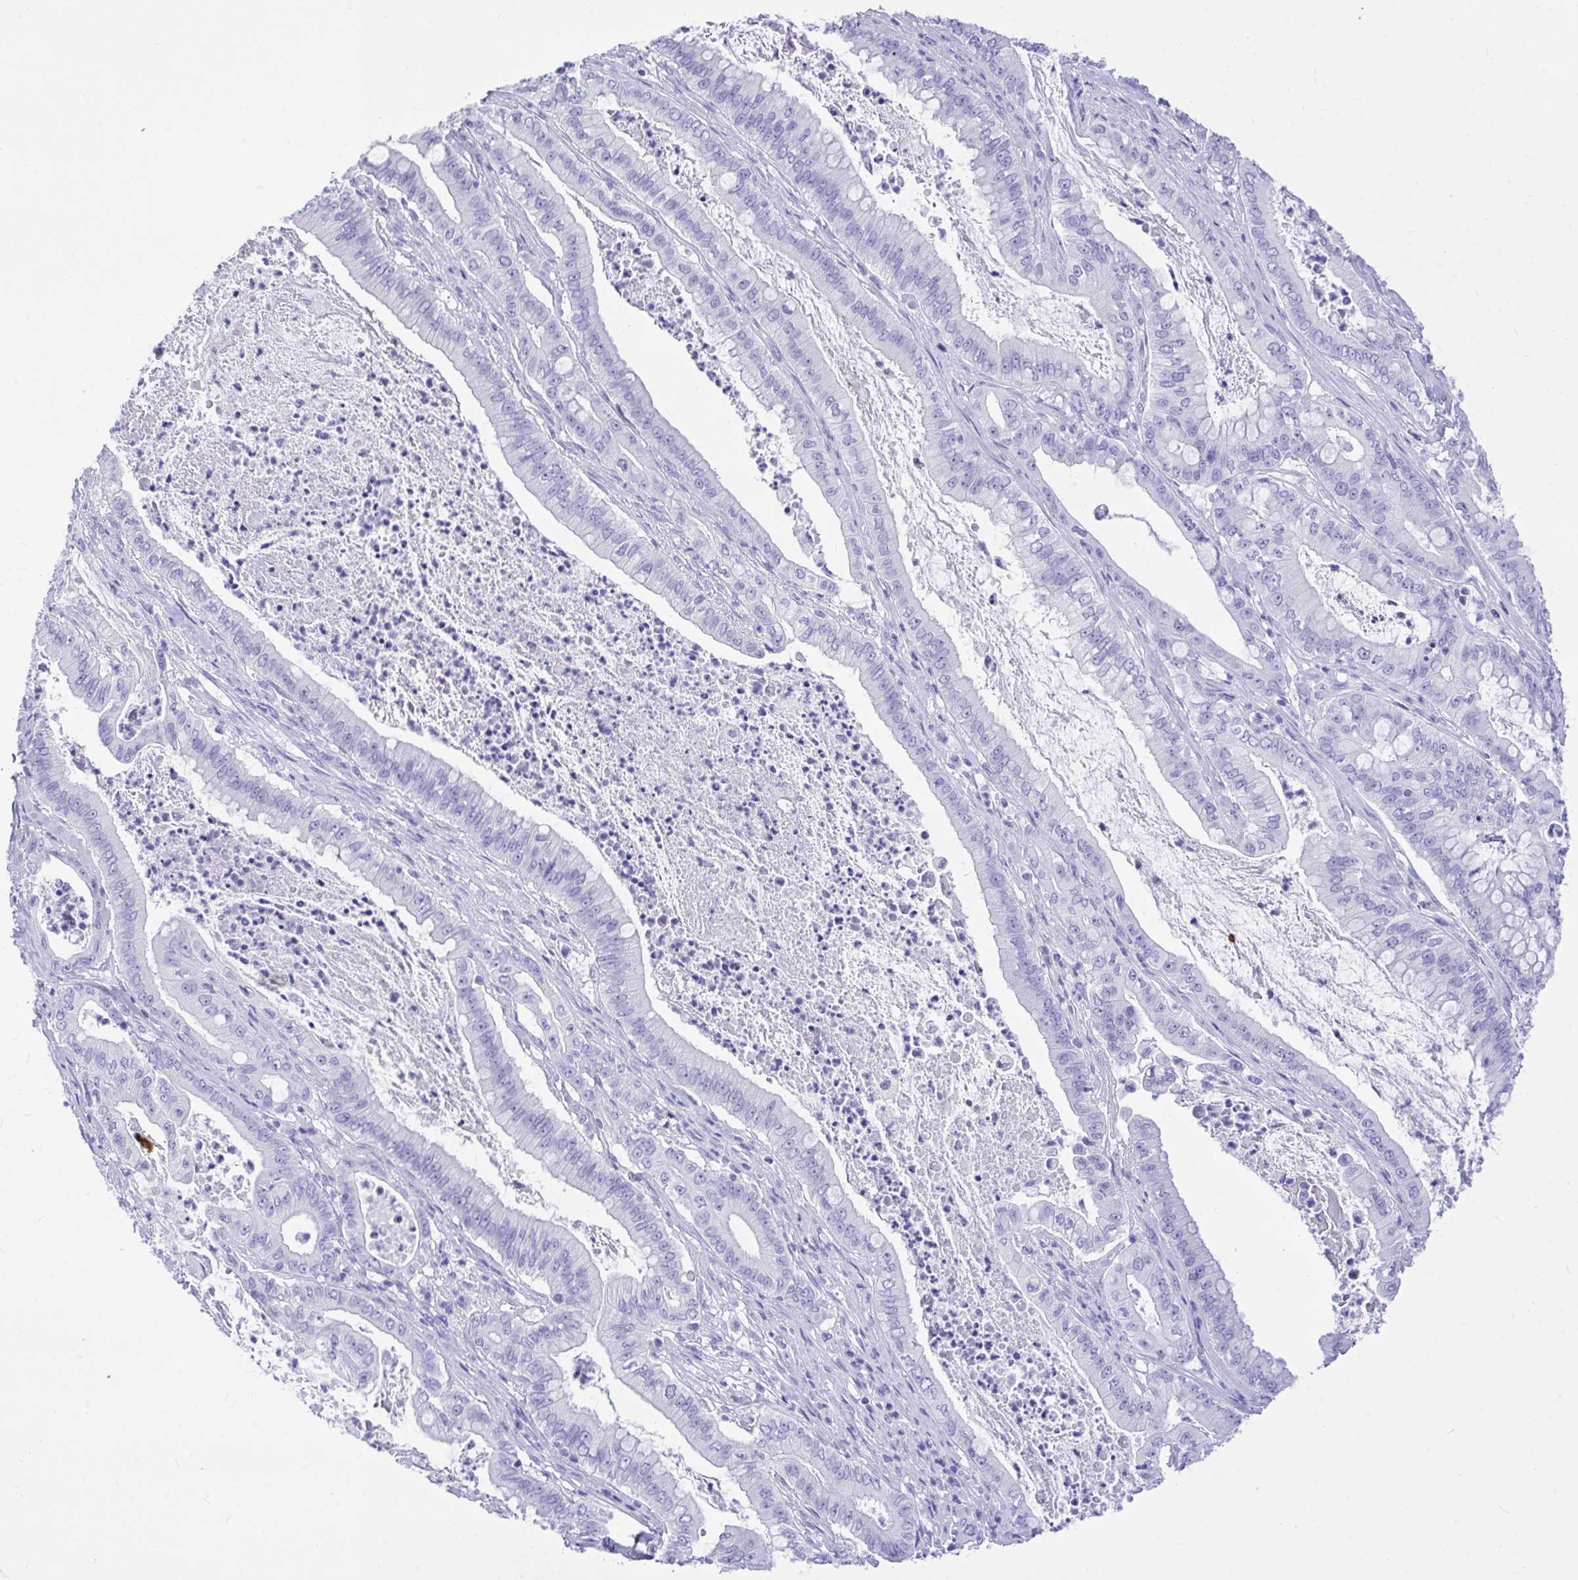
{"staining": {"intensity": "negative", "quantity": "none", "location": "none"}, "tissue": "pancreatic cancer", "cell_type": "Tumor cells", "image_type": "cancer", "snomed": [{"axis": "morphology", "description": "Adenocarcinoma, NOS"}, {"axis": "topography", "description": "Pancreas"}], "caption": "This image is of pancreatic adenocarcinoma stained with immunohistochemistry (IHC) to label a protein in brown with the nuclei are counter-stained blue. There is no positivity in tumor cells.", "gene": "MON1A", "patient": {"sex": "male", "age": 71}}